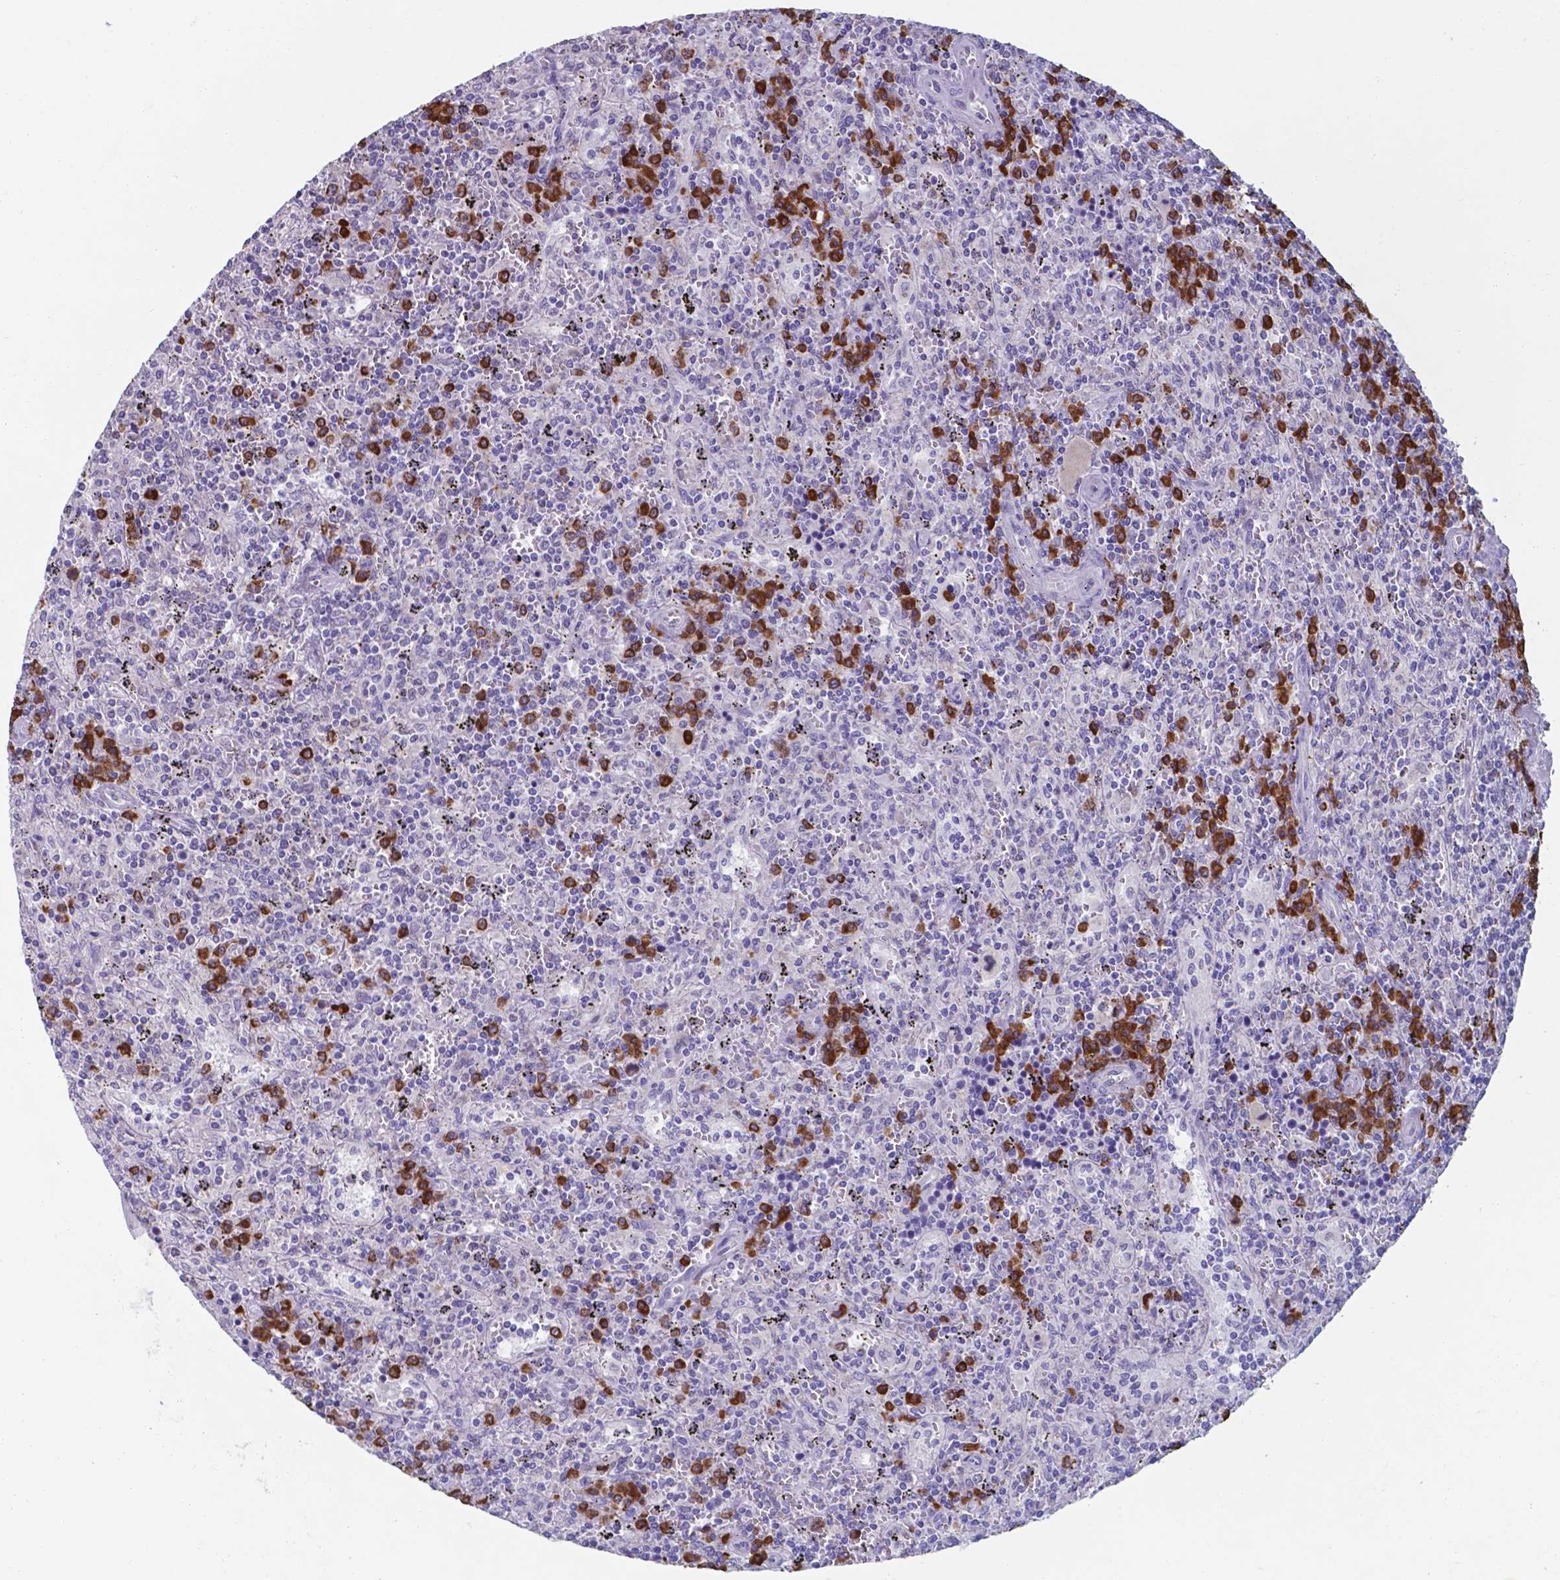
{"staining": {"intensity": "negative", "quantity": "none", "location": "none"}, "tissue": "lymphoma", "cell_type": "Tumor cells", "image_type": "cancer", "snomed": [{"axis": "morphology", "description": "Malignant lymphoma, non-Hodgkin's type, Low grade"}, {"axis": "topography", "description": "Spleen"}], "caption": "This is an IHC micrograph of human low-grade malignant lymphoma, non-Hodgkin's type. There is no staining in tumor cells.", "gene": "UBE2J1", "patient": {"sex": "male", "age": 62}}